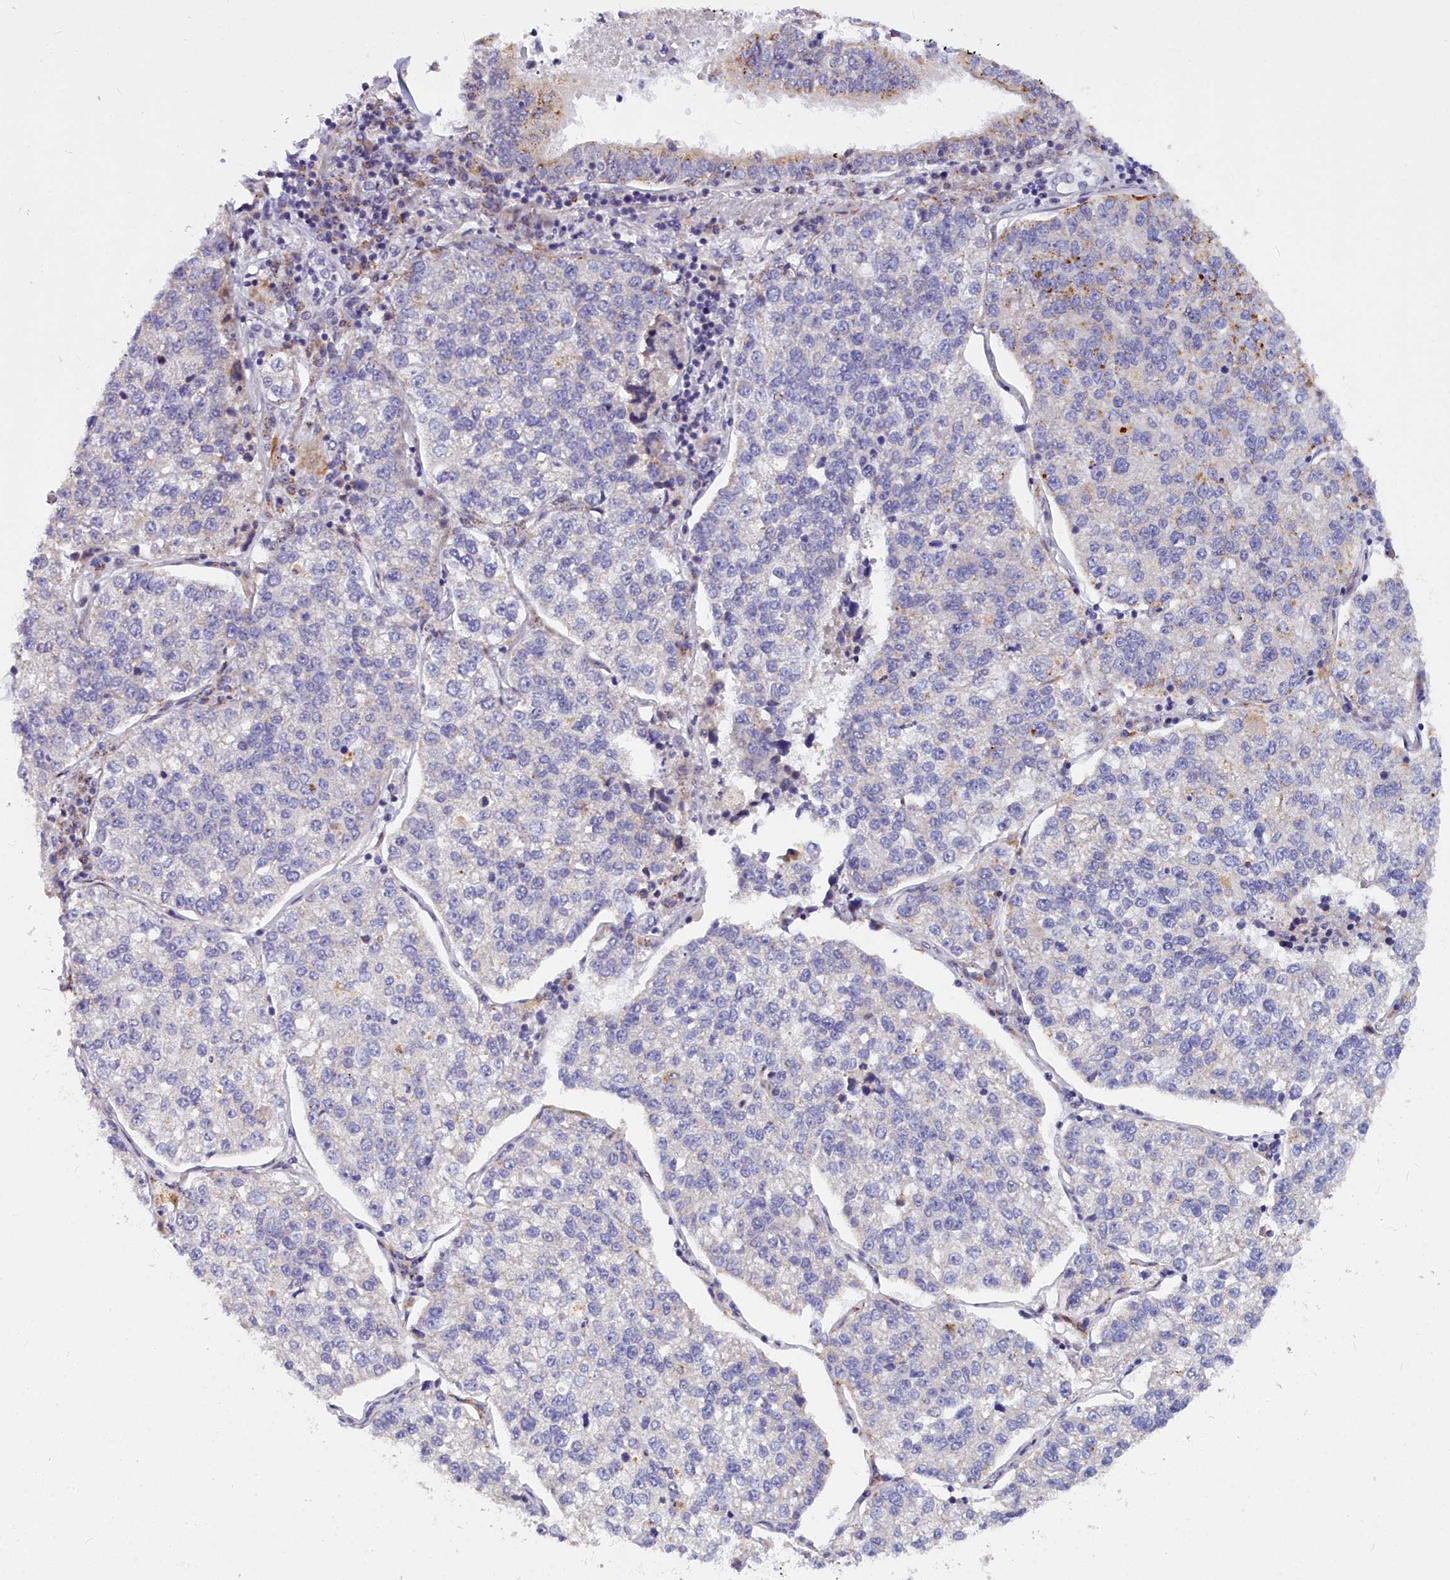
{"staining": {"intensity": "moderate", "quantity": "<25%", "location": "cytoplasmic/membranous"}, "tissue": "lung cancer", "cell_type": "Tumor cells", "image_type": "cancer", "snomed": [{"axis": "morphology", "description": "Adenocarcinoma, NOS"}, {"axis": "topography", "description": "Lung"}], "caption": "Lung cancer stained for a protein displays moderate cytoplasmic/membranous positivity in tumor cells. Nuclei are stained in blue.", "gene": "WDPCP", "patient": {"sex": "male", "age": 49}}